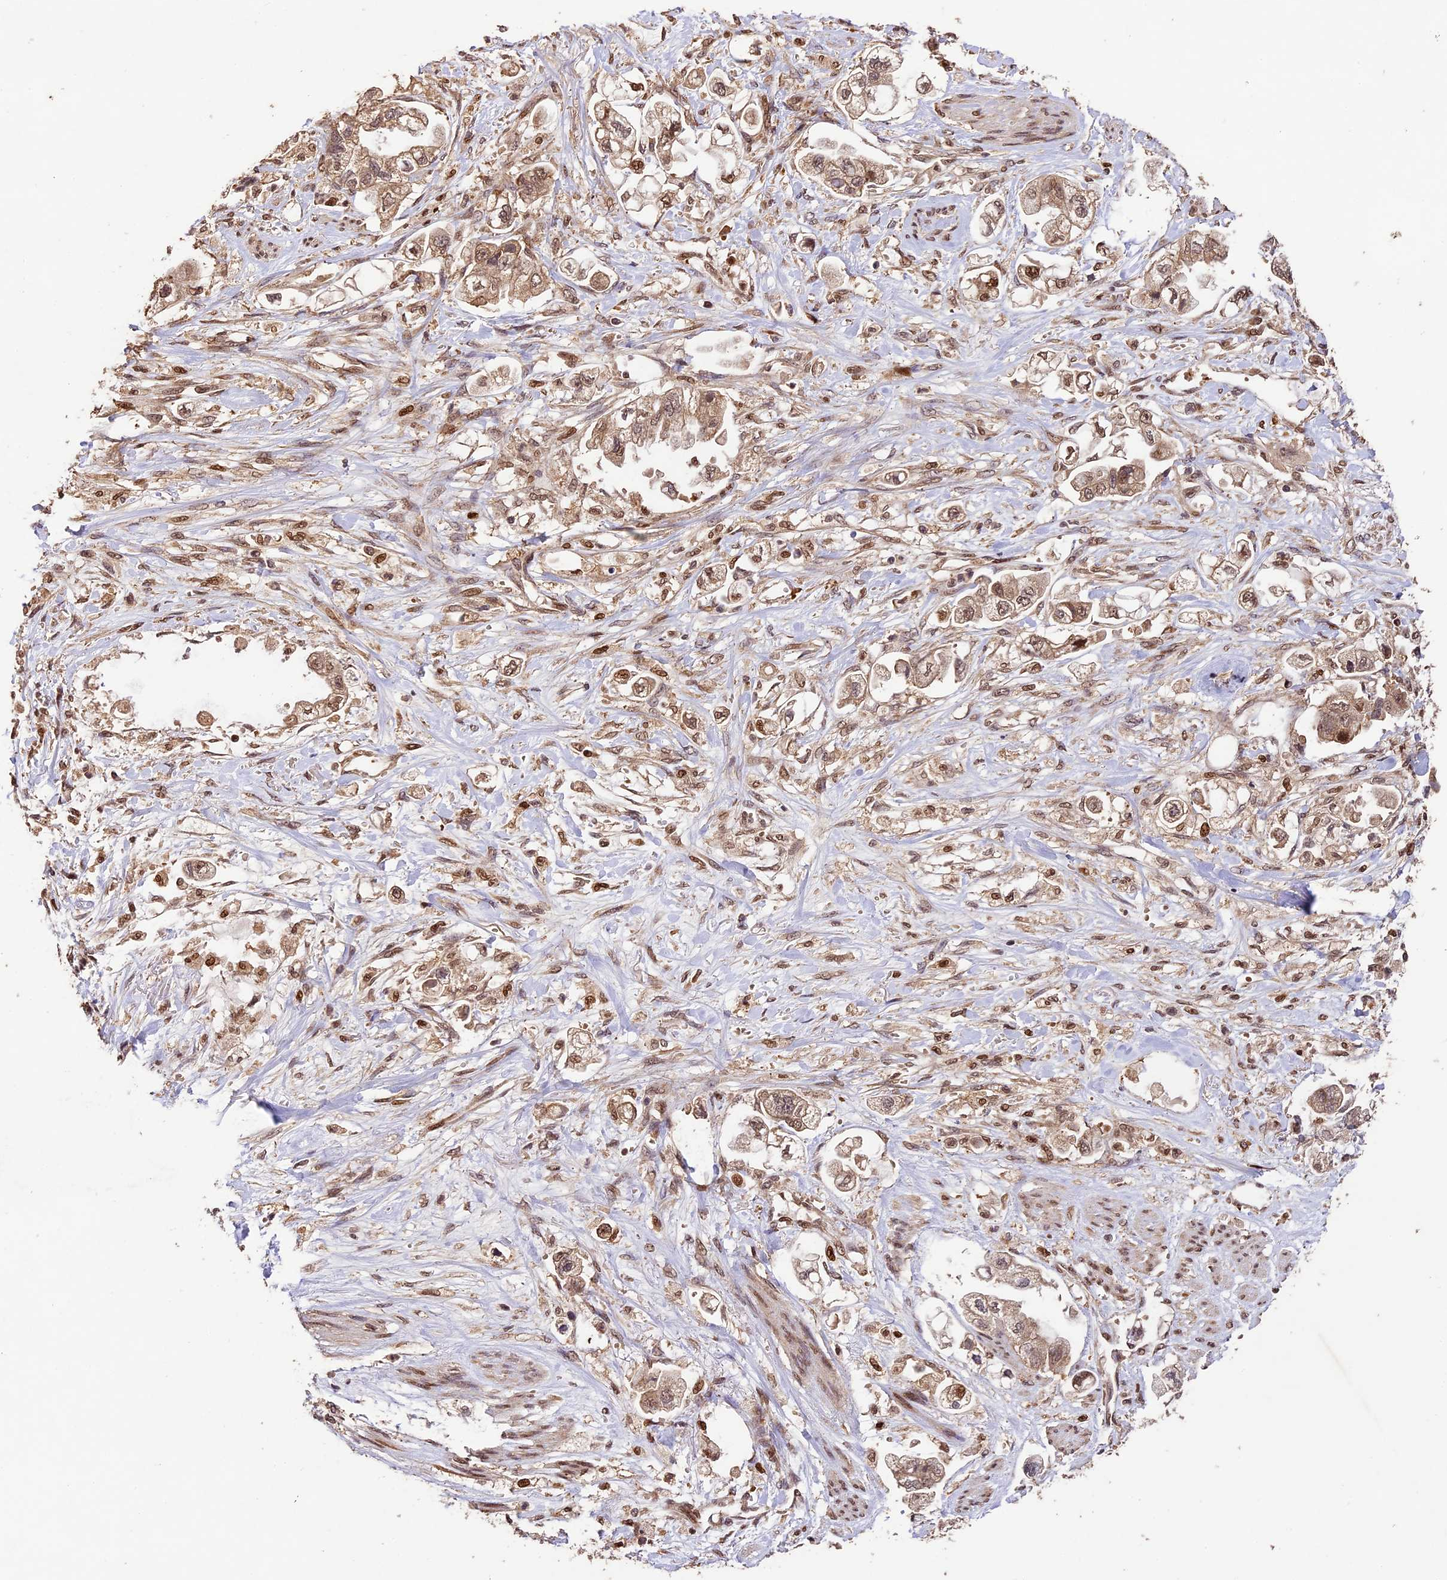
{"staining": {"intensity": "moderate", "quantity": ">75%", "location": "cytoplasmic/membranous,nuclear"}, "tissue": "stomach cancer", "cell_type": "Tumor cells", "image_type": "cancer", "snomed": [{"axis": "morphology", "description": "Adenocarcinoma, NOS"}, {"axis": "topography", "description": "Stomach"}], "caption": "Stomach cancer (adenocarcinoma) stained with DAB (3,3'-diaminobenzidine) immunohistochemistry shows medium levels of moderate cytoplasmic/membranous and nuclear expression in about >75% of tumor cells.", "gene": "CDKN2AIP", "patient": {"sex": "male", "age": 62}}